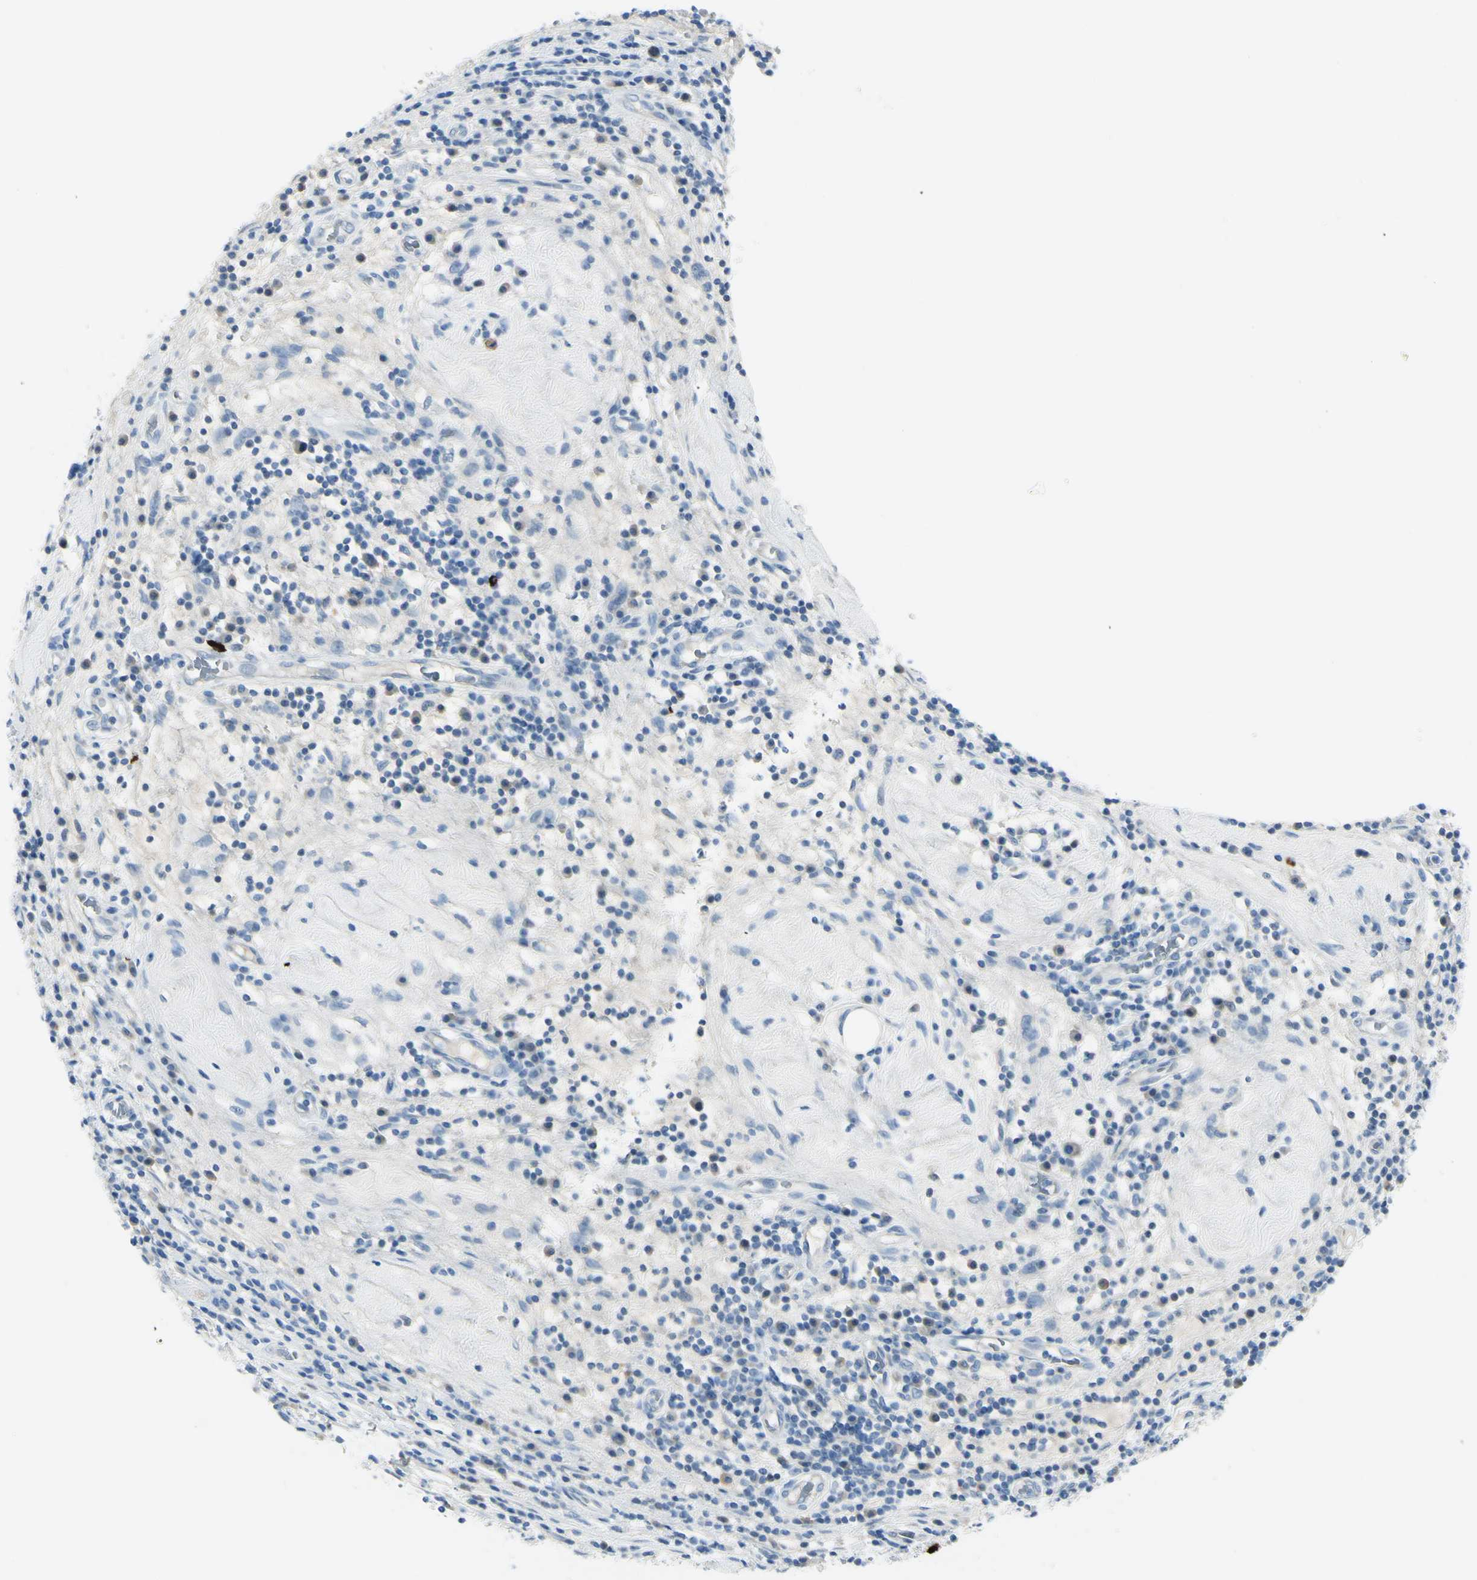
{"staining": {"intensity": "negative", "quantity": "none", "location": "none"}, "tissue": "testis cancer", "cell_type": "Tumor cells", "image_type": "cancer", "snomed": [{"axis": "morphology", "description": "Seminoma, NOS"}, {"axis": "topography", "description": "Testis"}], "caption": "Testis seminoma stained for a protein using immunohistochemistry exhibits no positivity tumor cells.", "gene": "DLG4", "patient": {"sex": "male", "age": 43}}